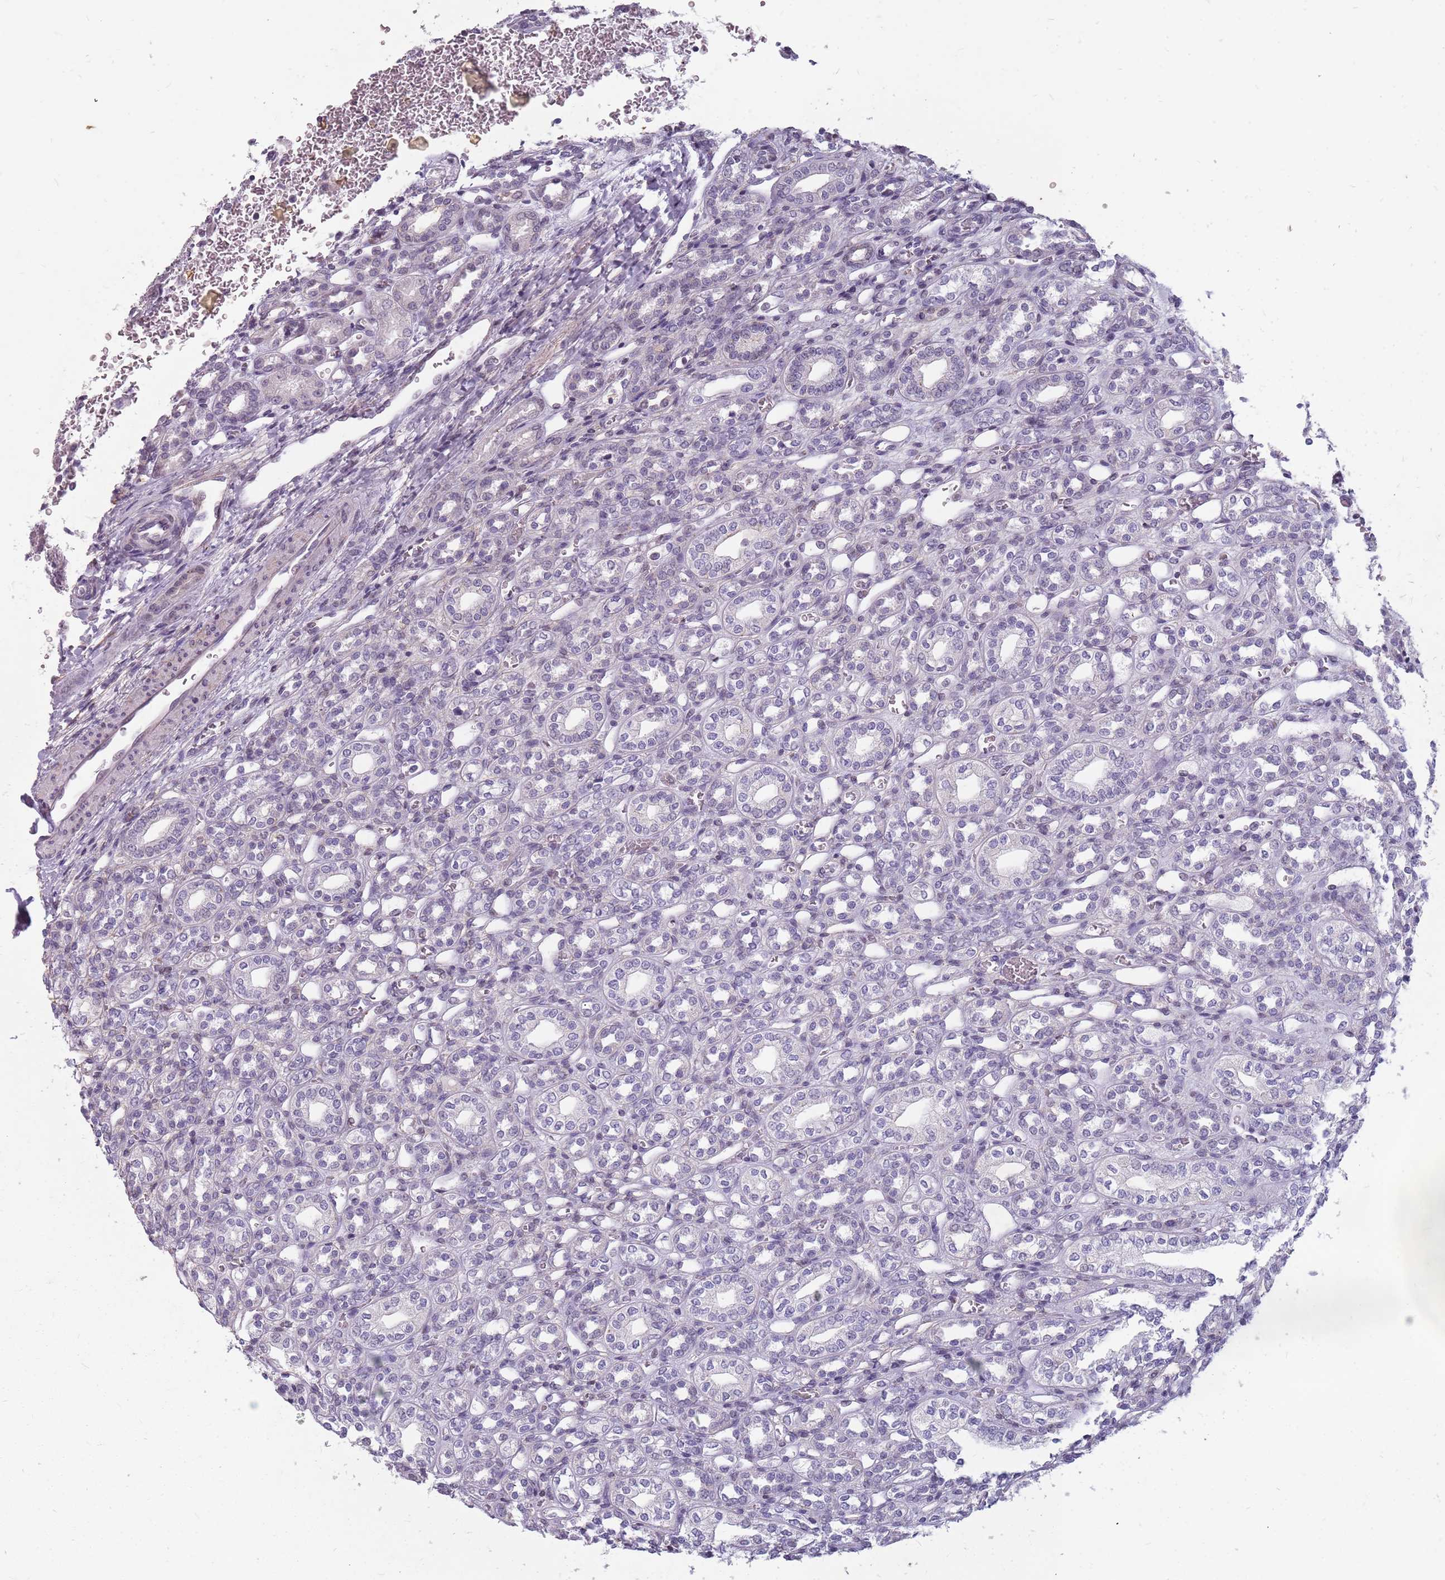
{"staining": {"intensity": "moderate", "quantity": "<25%", "location": "nuclear"}, "tissue": "kidney", "cell_type": "Cells in glomeruli", "image_type": "normal", "snomed": [{"axis": "morphology", "description": "Normal tissue, NOS"}, {"axis": "morphology", "description": "Neoplasm, malignant, NOS"}, {"axis": "topography", "description": "Kidney"}], "caption": "An image showing moderate nuclear expression in about <25% of cells in glomeruli in normal kidney, as visualized by brown immunohistochemical staining.", "gene": "NEK6", "patient": {"sex": "female", "age": 1}}